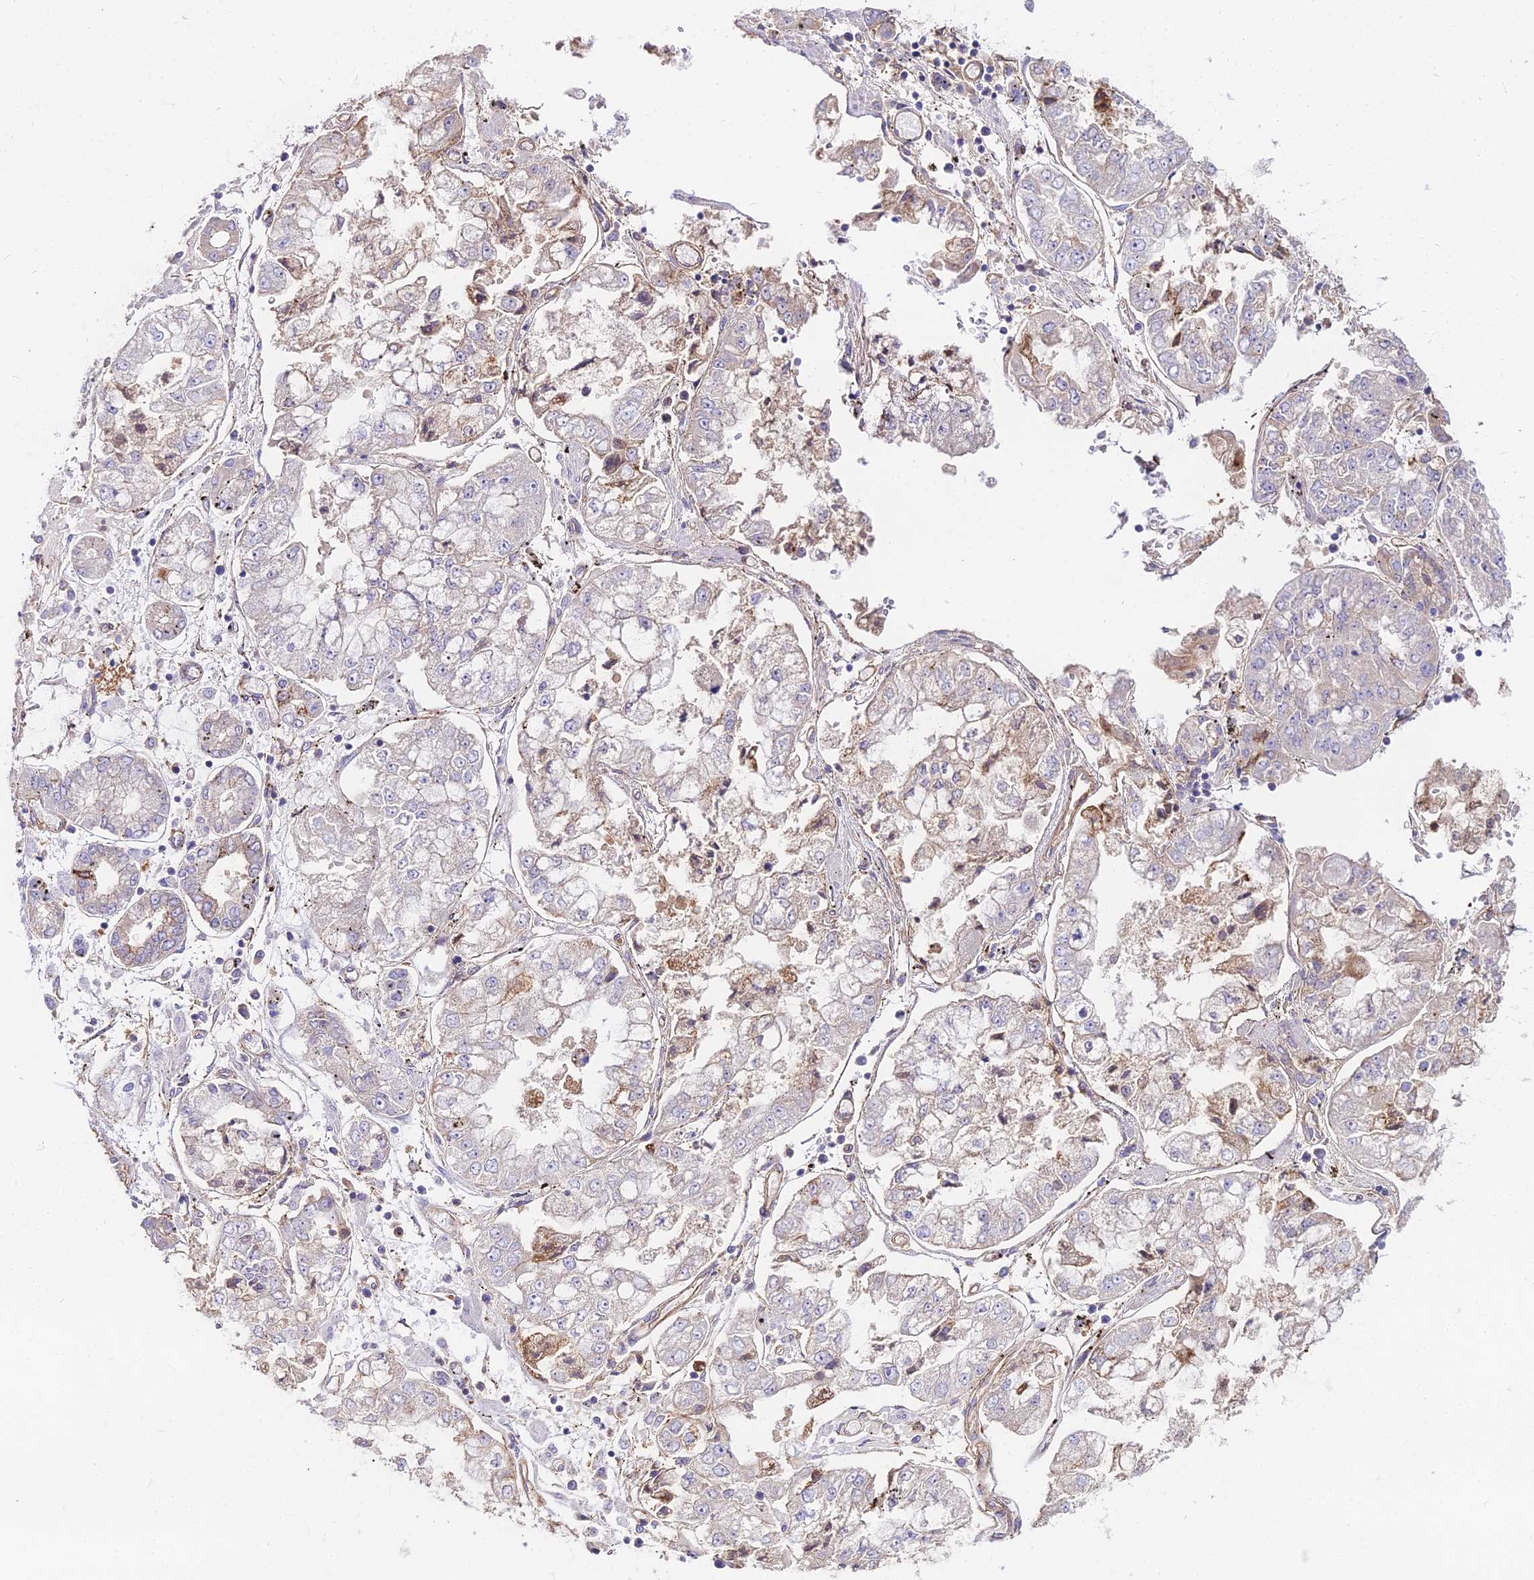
{"staining": {"intensity": "negative", "quantity": "none", "location": "none"}, "tissue": "stomach cancer", "cell_type": "Tumor cells", "image_type": "cancer", "snomed": [{"axis": "morphology", "description": "Adenocarcinoma, NOS"}, {"axis": "topography", "description": "Stomach"}], "caption": "Adenocarcinoma (stomach) was stained to show a protein in brown. There is no significant positivity in tumor cells.", "gene": "GLYAT", "patient": {"sex": "male", "age": 76}}